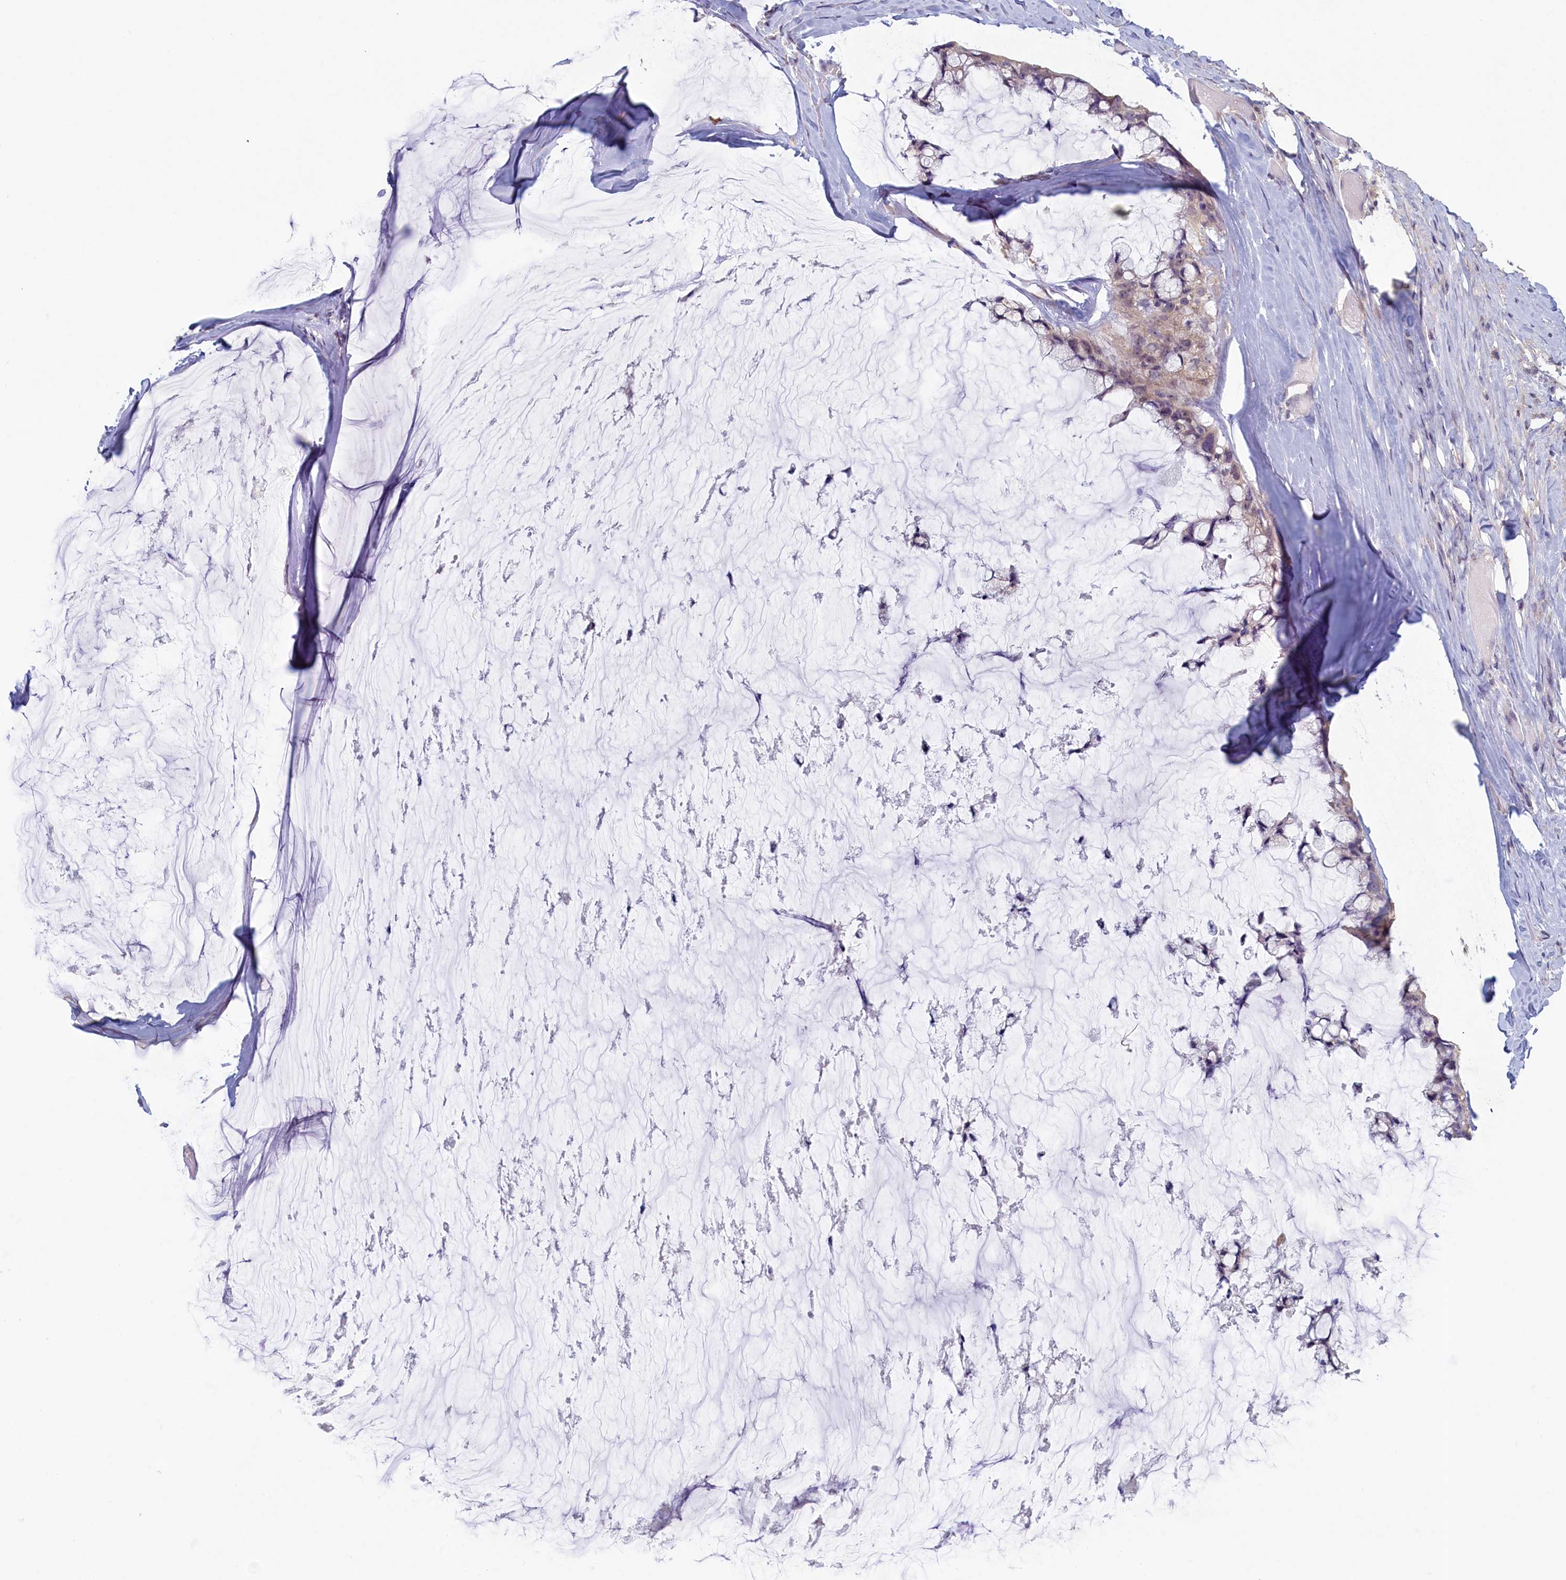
{"staining": {"intensity": "weak", "quantity": "<25%", "location": "cytoplasmic/membranous"}, "tissue": "ovarian cancer", "cell_type": "Tumor cells", "image_type": "cancer", "snomed": [{"axis": "morphology", "description": "Cystadenocarcinoma, mucinous, NOS"}, {"axis": "topography", "description": "Ovary"}], "caption": "A high-resolution photomicrograph shows IHC staining of ovarian mucinous cystadenocarcinoma, which reveals no significant positivity in tumor cells.", "gene": "ATF7IP2", "patient": {"sex": "female", "age": 39}}